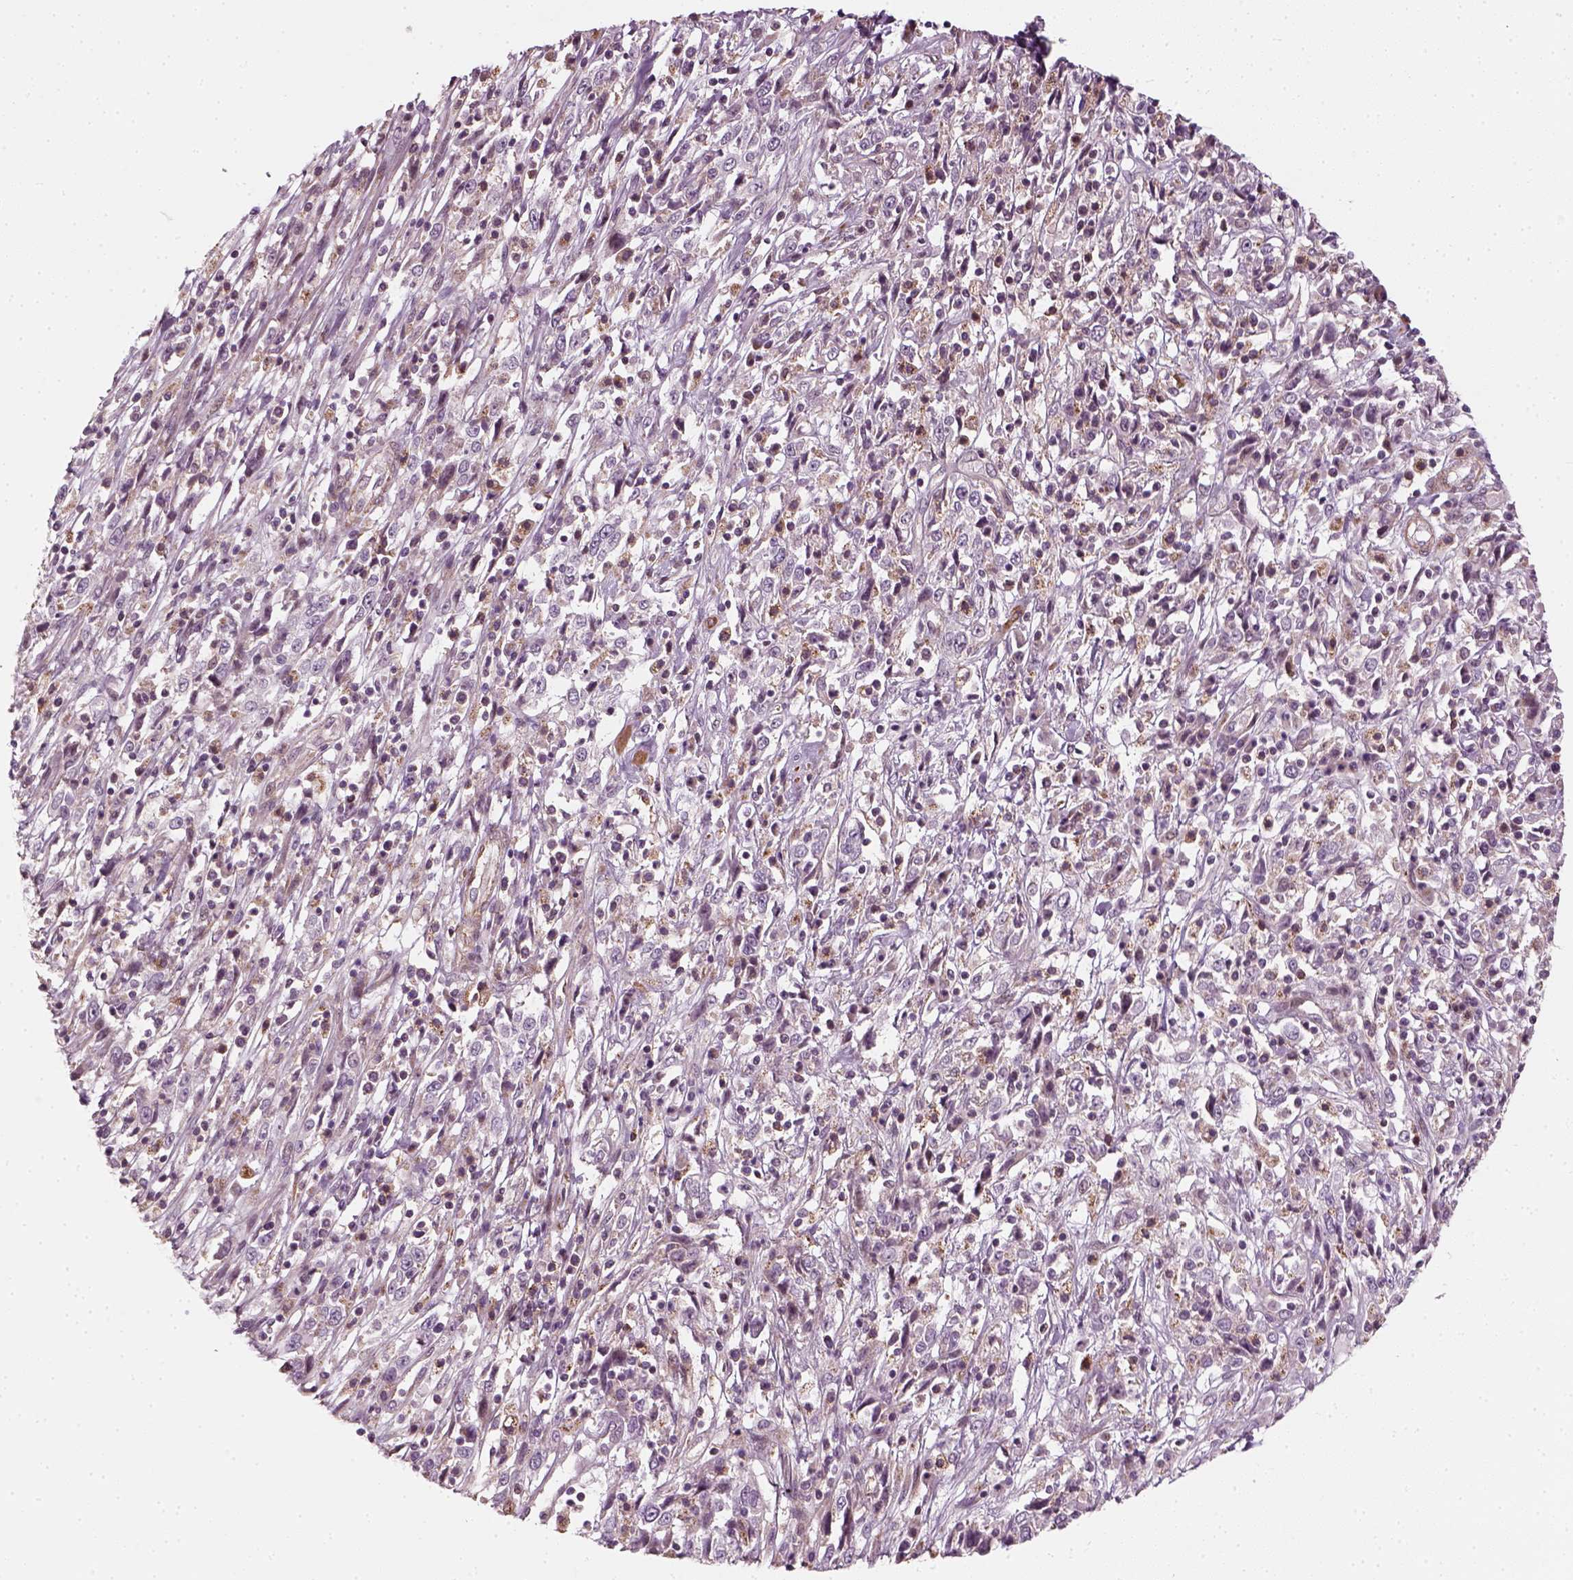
{"staining": {"intensity": "negative", "quantity": "none", "location": "none"}, "tissue": "cervical cancer", "cell_type": "Tumor cells", "image_type": "cancer", "snomed": [{"axis": "morphology", "description": "Adenocarcinoma, NOS"}, {"axis": "topography", "description": "Cervix"}], "caption": "IHC of cervical cancer (adenocarcinoma) reveals no positivity in tumor cells.", "gene": "DNASE1L1", "patient": {"sex": "female", "age": 40}}